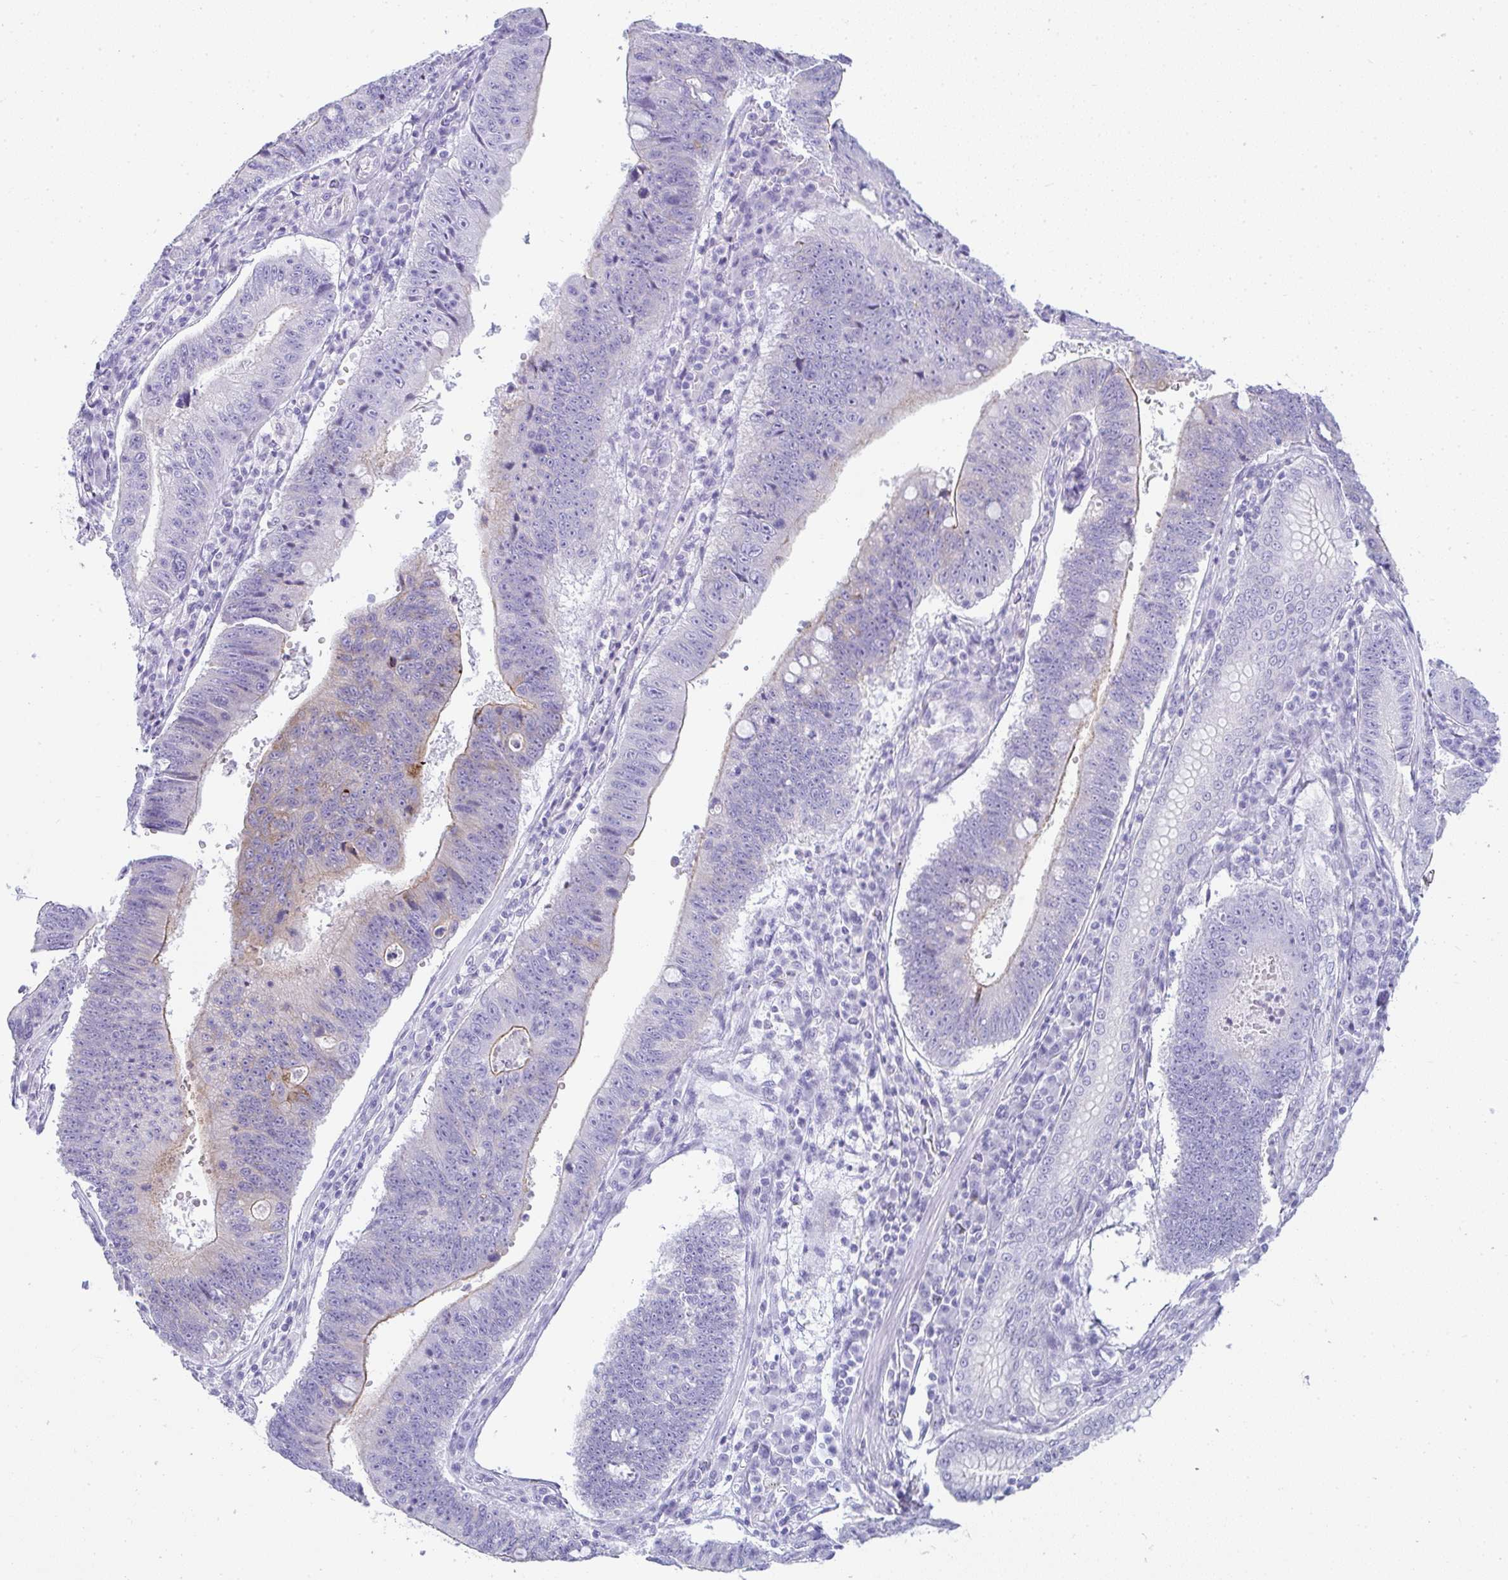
{"staining": {"intensity": "weak", "quantity": "<25%", "location": "cytoplasmic/membranous"}, "tissue": "stomach cancer", "cell_type": "Tumor cells", "image_type": "cancer", "snomed": [{"axis": "morphology", "description": "Adenocarcinoma, NOS"}, {"axis": "topography", "description": "Stomach"}], "caption": "IHC of human stomach cancer (adenocarcinoma) displays no positivity in tumor cells.", "gene": "RASL10A", "patient": {"sex": "male", "age": 59}}